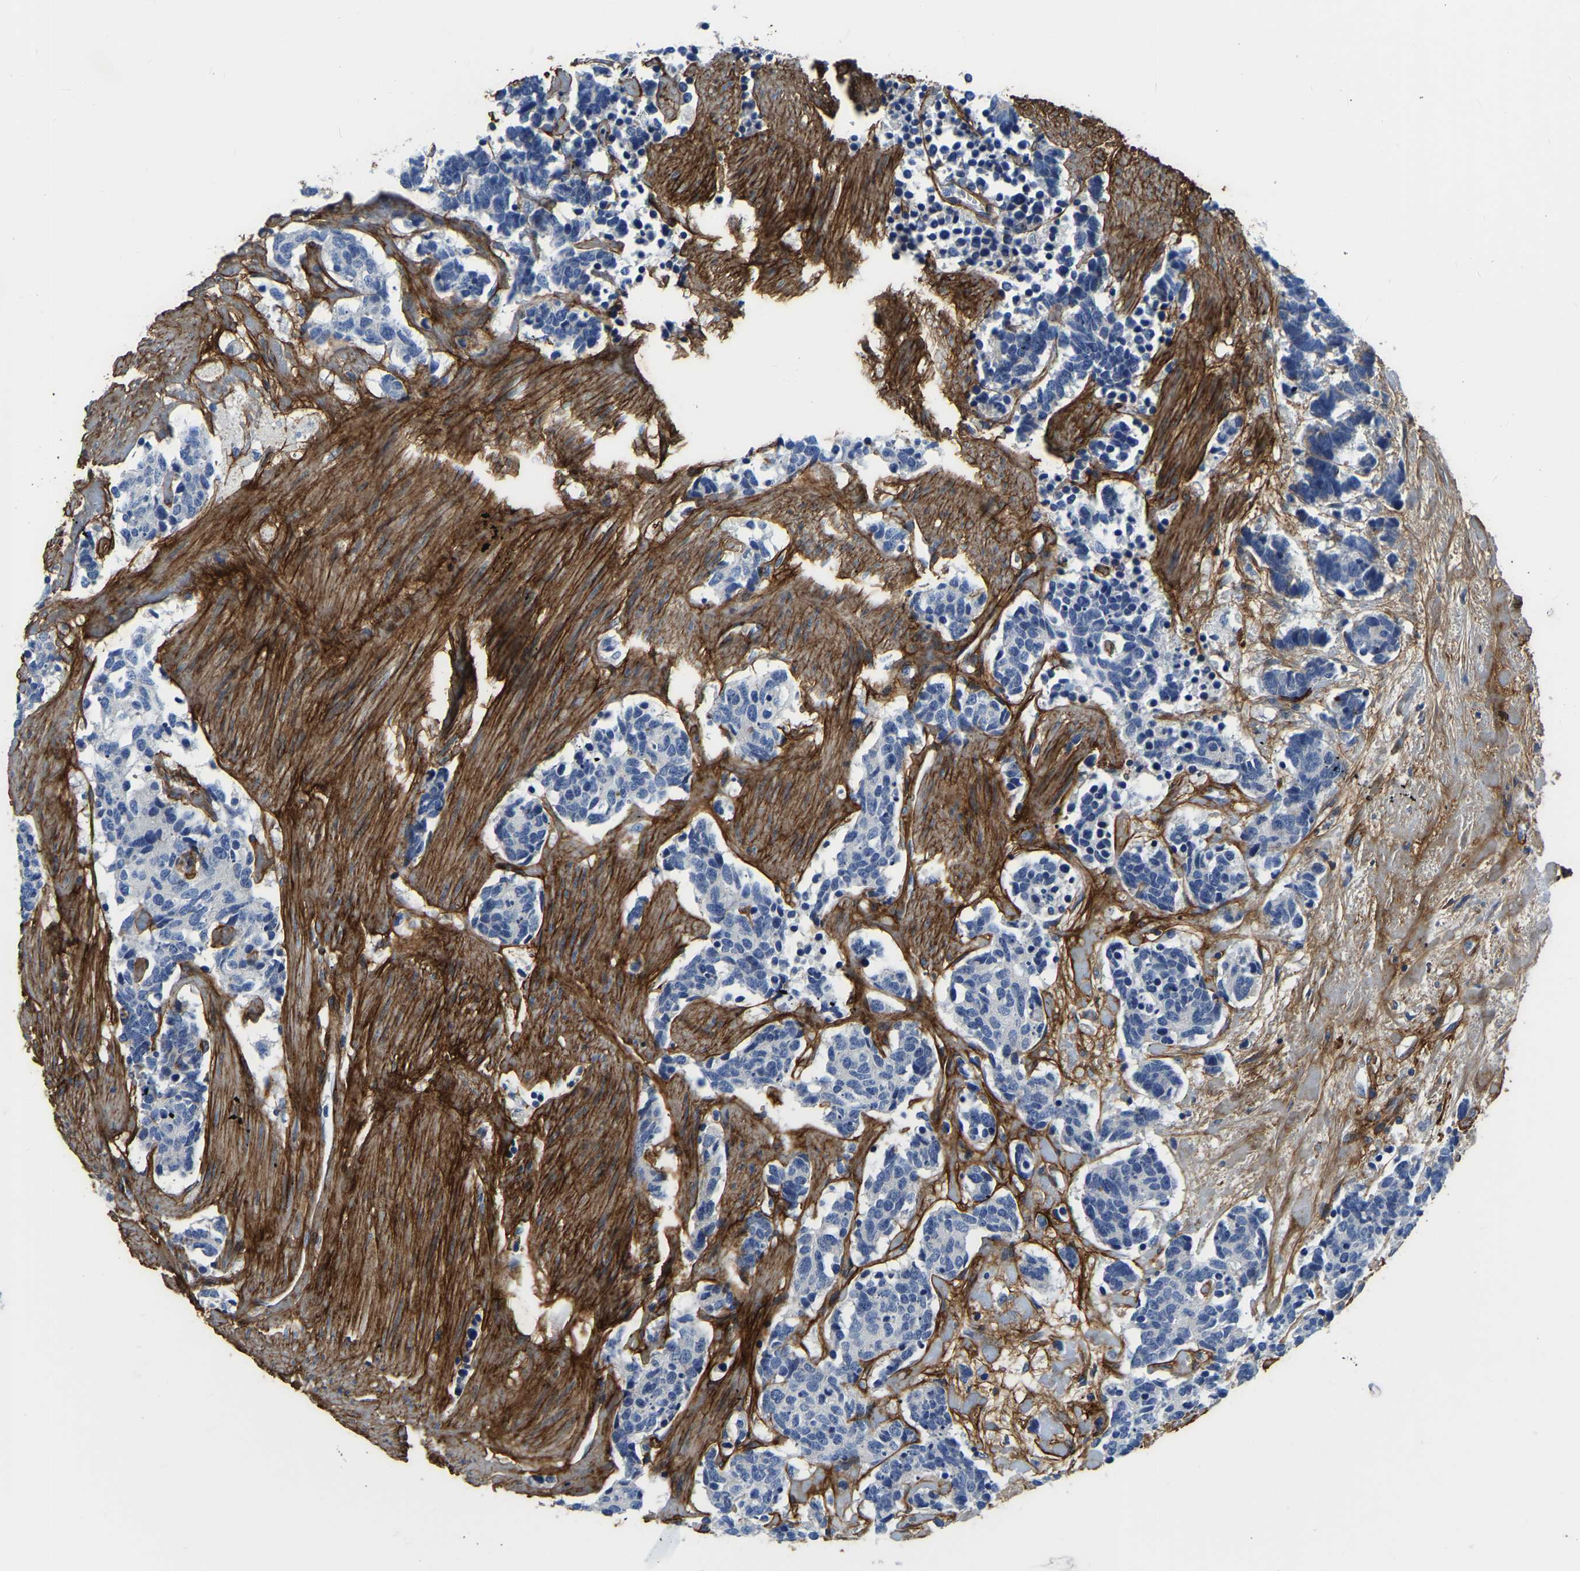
{"staining": {"intensity": "negative", "quantity": "none", "location": "none"}, "tissue": "carcinoid", "cell_type": "Tumor cells", "image_type": "cancer", "snomed": [{"axis": "morphology", "description": "Carcinoma, NOS"}, {"axis": "morphology", "description": "Carcinoid, malignant, NOS"}, {"axis": "topography", "description": "Urinary bladder"}], "caption": "DAB (3,3'-diaminobenzidine) immunohistochemical staining of carcinoid demonstrates no significant expression in tumor cells.", "gene": "COL6A1", "patient": {"sex": "male", "age": 57}}